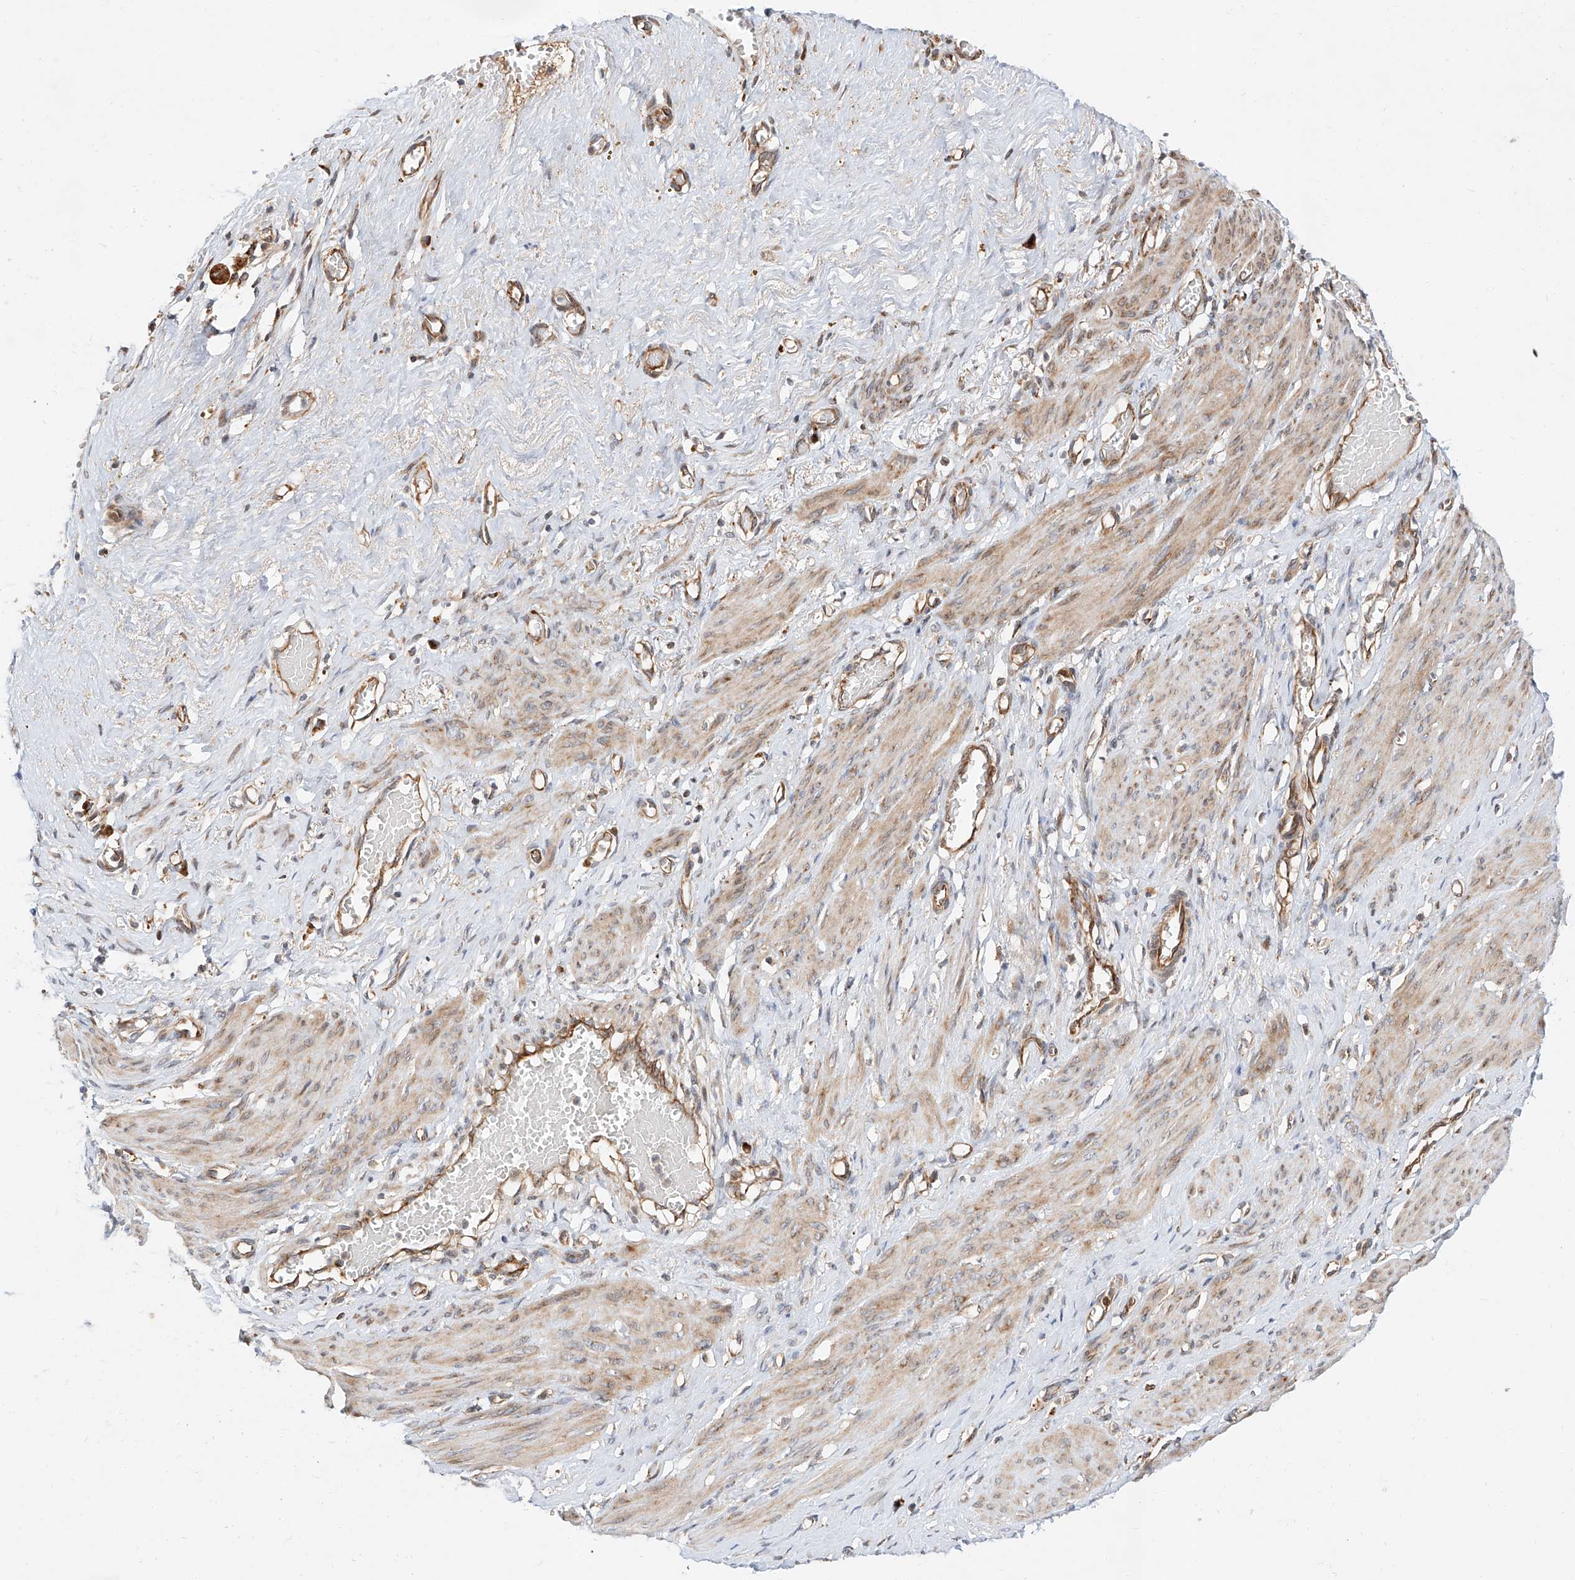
{"staining": {"intensity": "weak", "quantity": ">75%", "location": "cytoplasmic/membranous"}, "tissue": "smooth muscle", "cell_type": "Smooth muscle cells", "image_type": "normal", "snomed": [{"axis": "morphology", "description": "Normal tissue, NOS"}, {"axis": "topography", "description": "Endometrium"}], "caption": "Smooth muscle cells show weak cytoplasmic/membranous staining in about >75% of cells in benign smooth muscle.", "gene": "DIRAS3", "patient": {"sex": "female", "age": 33}}